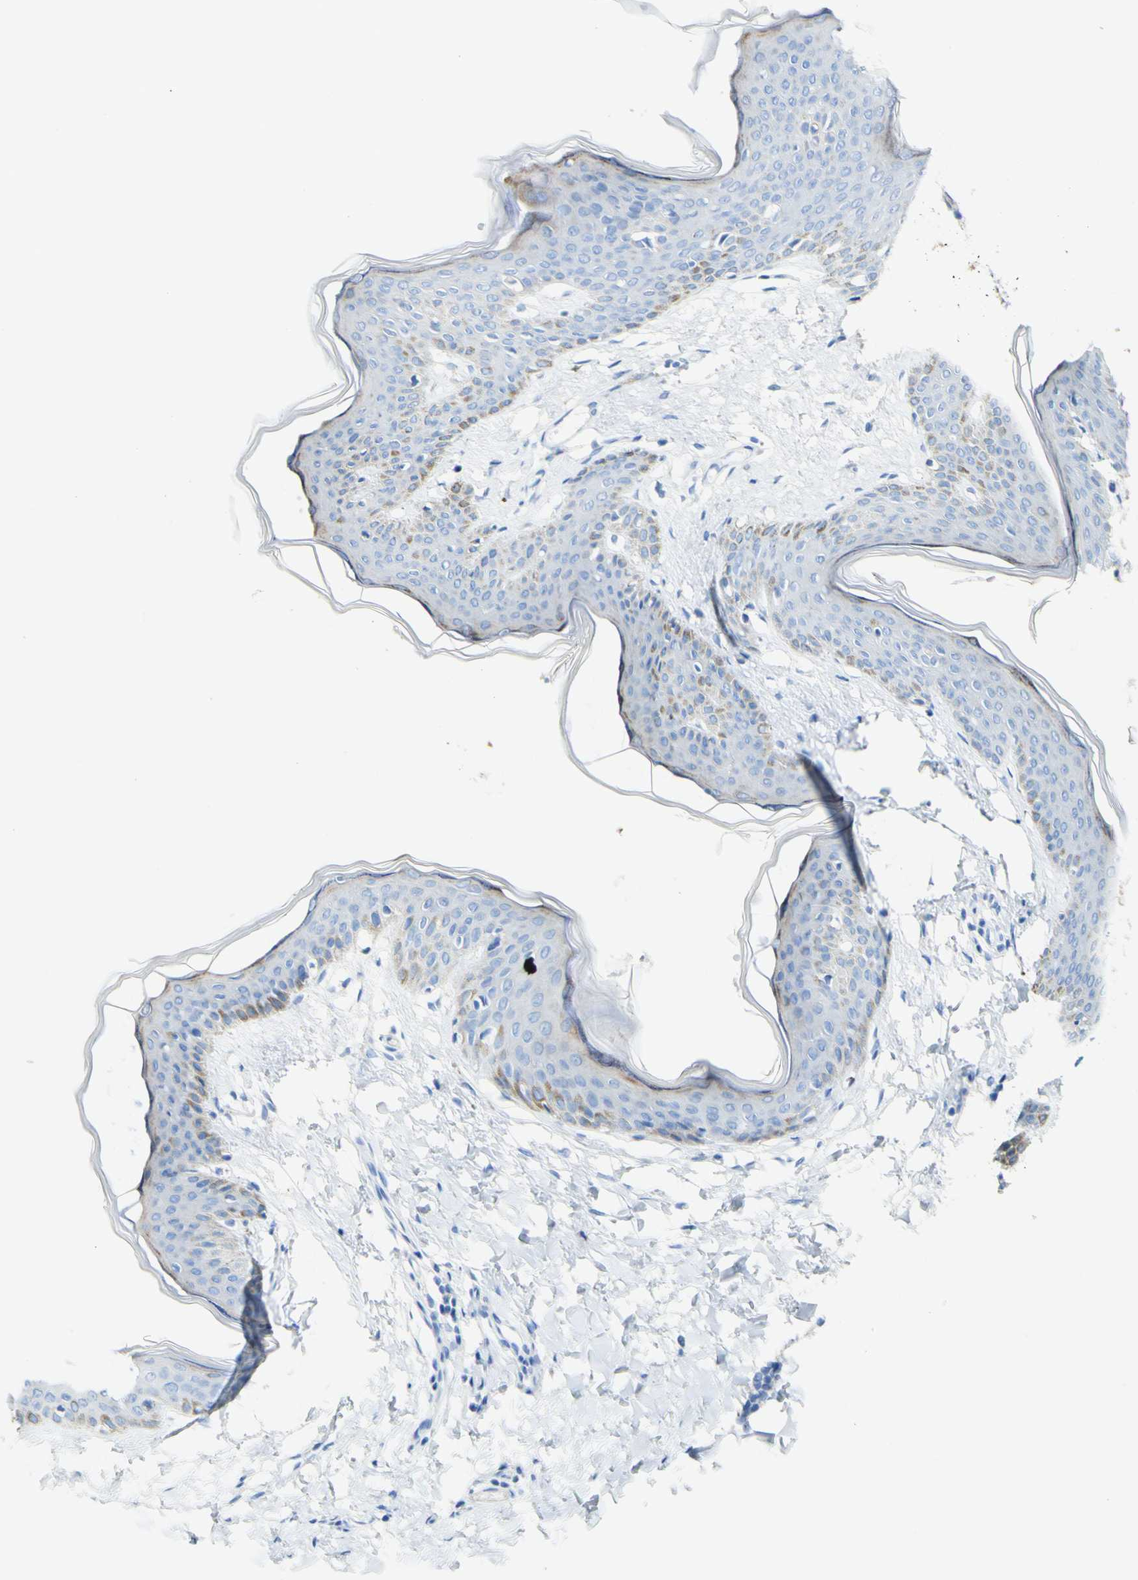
{"staining": {"intensity": "negative", "quantity": "none", "location": "none"}, "tissue": "skin", "cell_type": "Fibroblasts", "image_type": "normal", "snomed": [{"axis": "morphology", "description": "Normal tissue, NOS"}, {"axis": "topography", "description": "Skin"}], "caption": "This is a photomicrograph of immunohistochemistry staining of normal skin, which shows no positivity in fibroblasts. (Brightfield microscopy of DAB (3,3'-diaminobenzidine) IHC at high magnification).", "gene": "PIGR", "patient": {"sex": "female", "age": 17}}